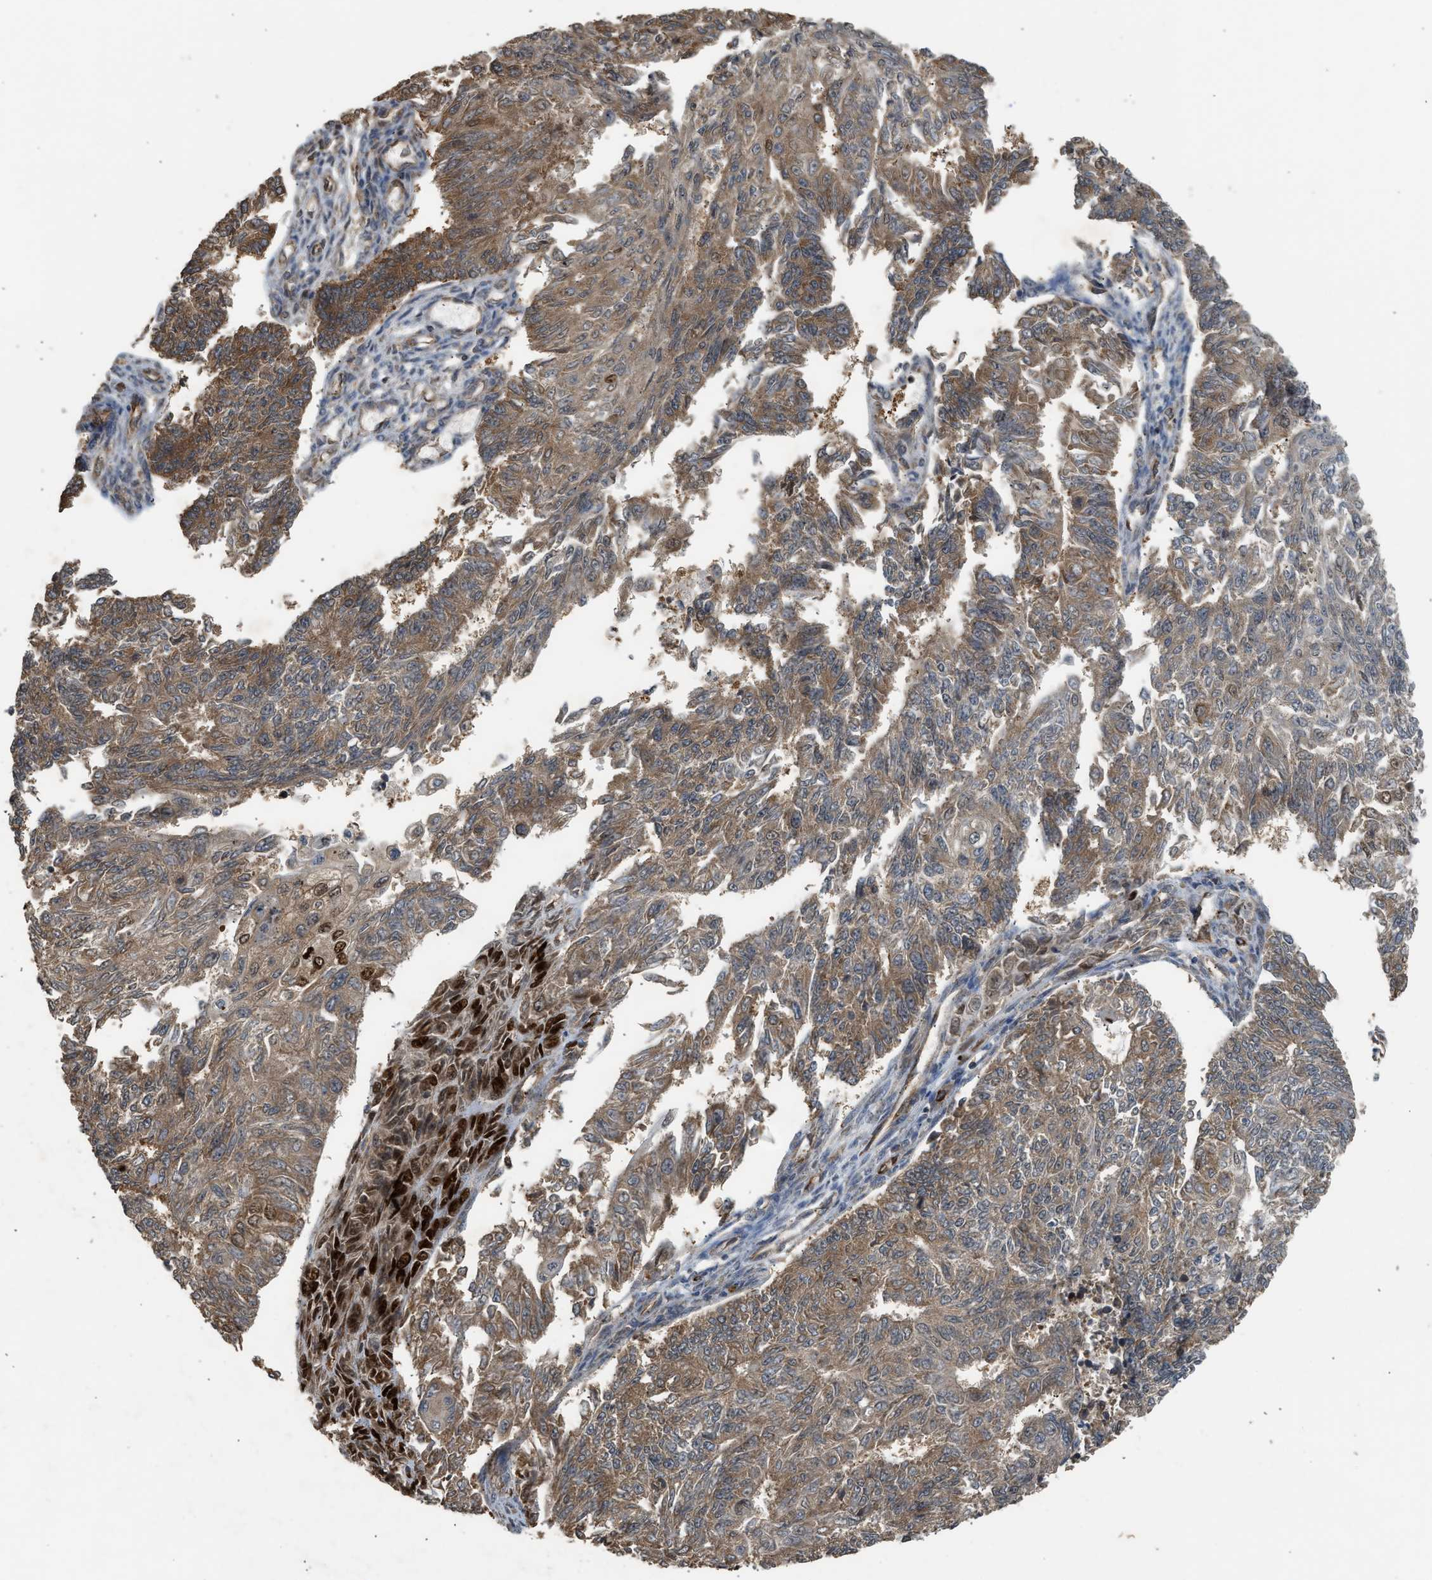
{"staining": {"intensity": "moderate", "quantity": ">75%", "location": "cytoplasmic/membranous"}, "tissue": "endometrial cancer", "cell_type": "Tumor cells", "image_type": "cancer", "snomed": [{"axis": "morphology", "description": "Adenocarcinoma, NOS"}, {"axis": "topography", "description": "Endometrium"}], "caption": "Immunohistochemistry (DAB (3,3'-diaminobenzidine)) staining of endometrial adenocarcinoma exhibits moderate cytoplasmic/membranous protein positivity in approximately >75% of tumor cells.", "gene": "HIP1R", "patient": {"sex": "female", "age": 32}}